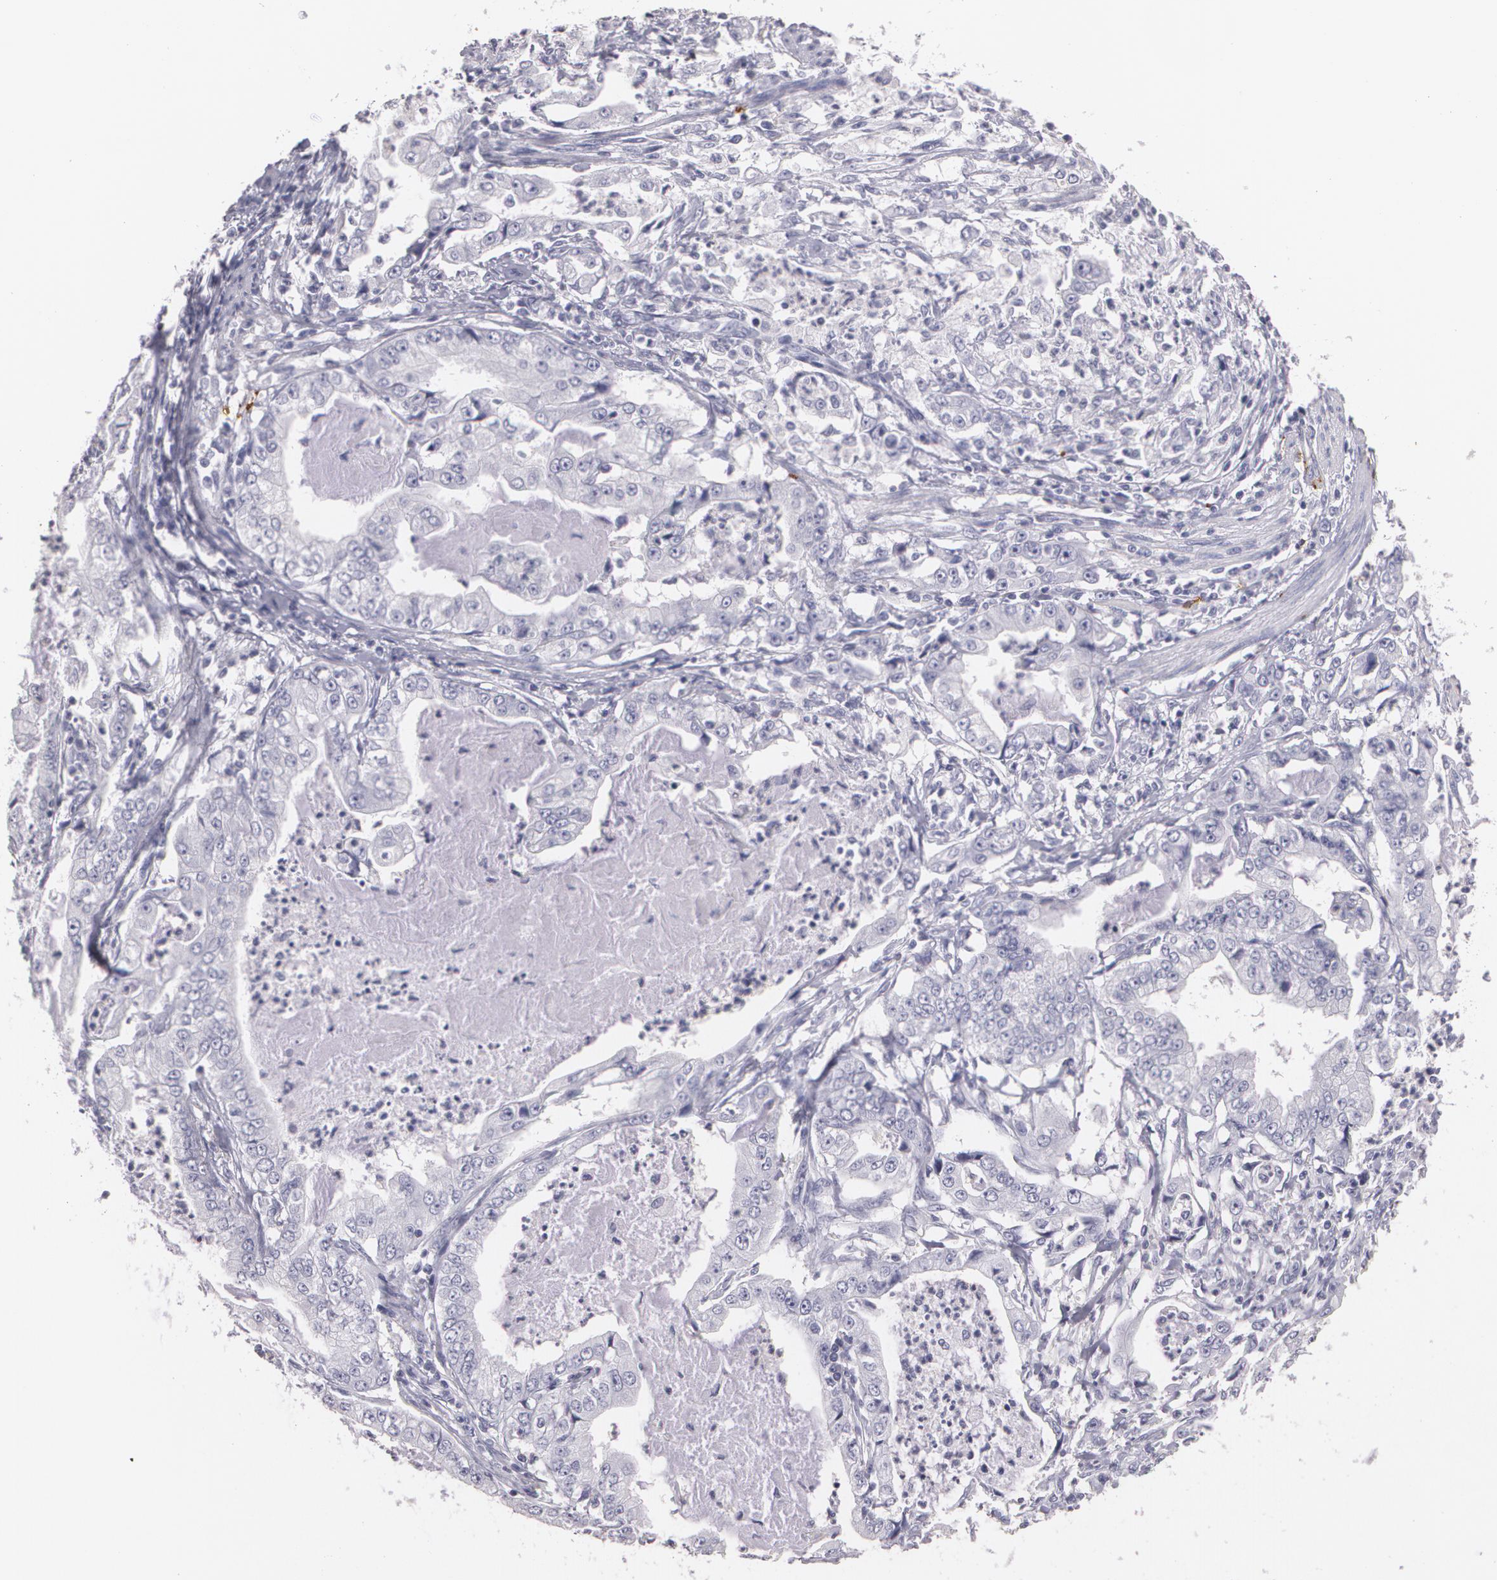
{"staining": {"intensity": "negative", "quantity": "none", "location": "none"}, "tissue": "stomach cancer", "cell_type": "Tumor cells", "image_type": "cancer", "snomed": [{"axis": "morphology", "description": "Adenocarcinoma, NOS"}, {"axis": "topography", "description": "Pancreas"}, {"axis": "topography", "description": "Stomach, upper"}], "caption": "Immunohistochemistry photomicrograph of adenocarcinoma (stomach) stained for a protein (brown), which exhibits no expression in tumor cells. (Brightfield microscopy of DAB immunohistochemistry (IHC) at high magnification).", "gene": "NGFR", "patient": {"sex": "male", "age": 77}}